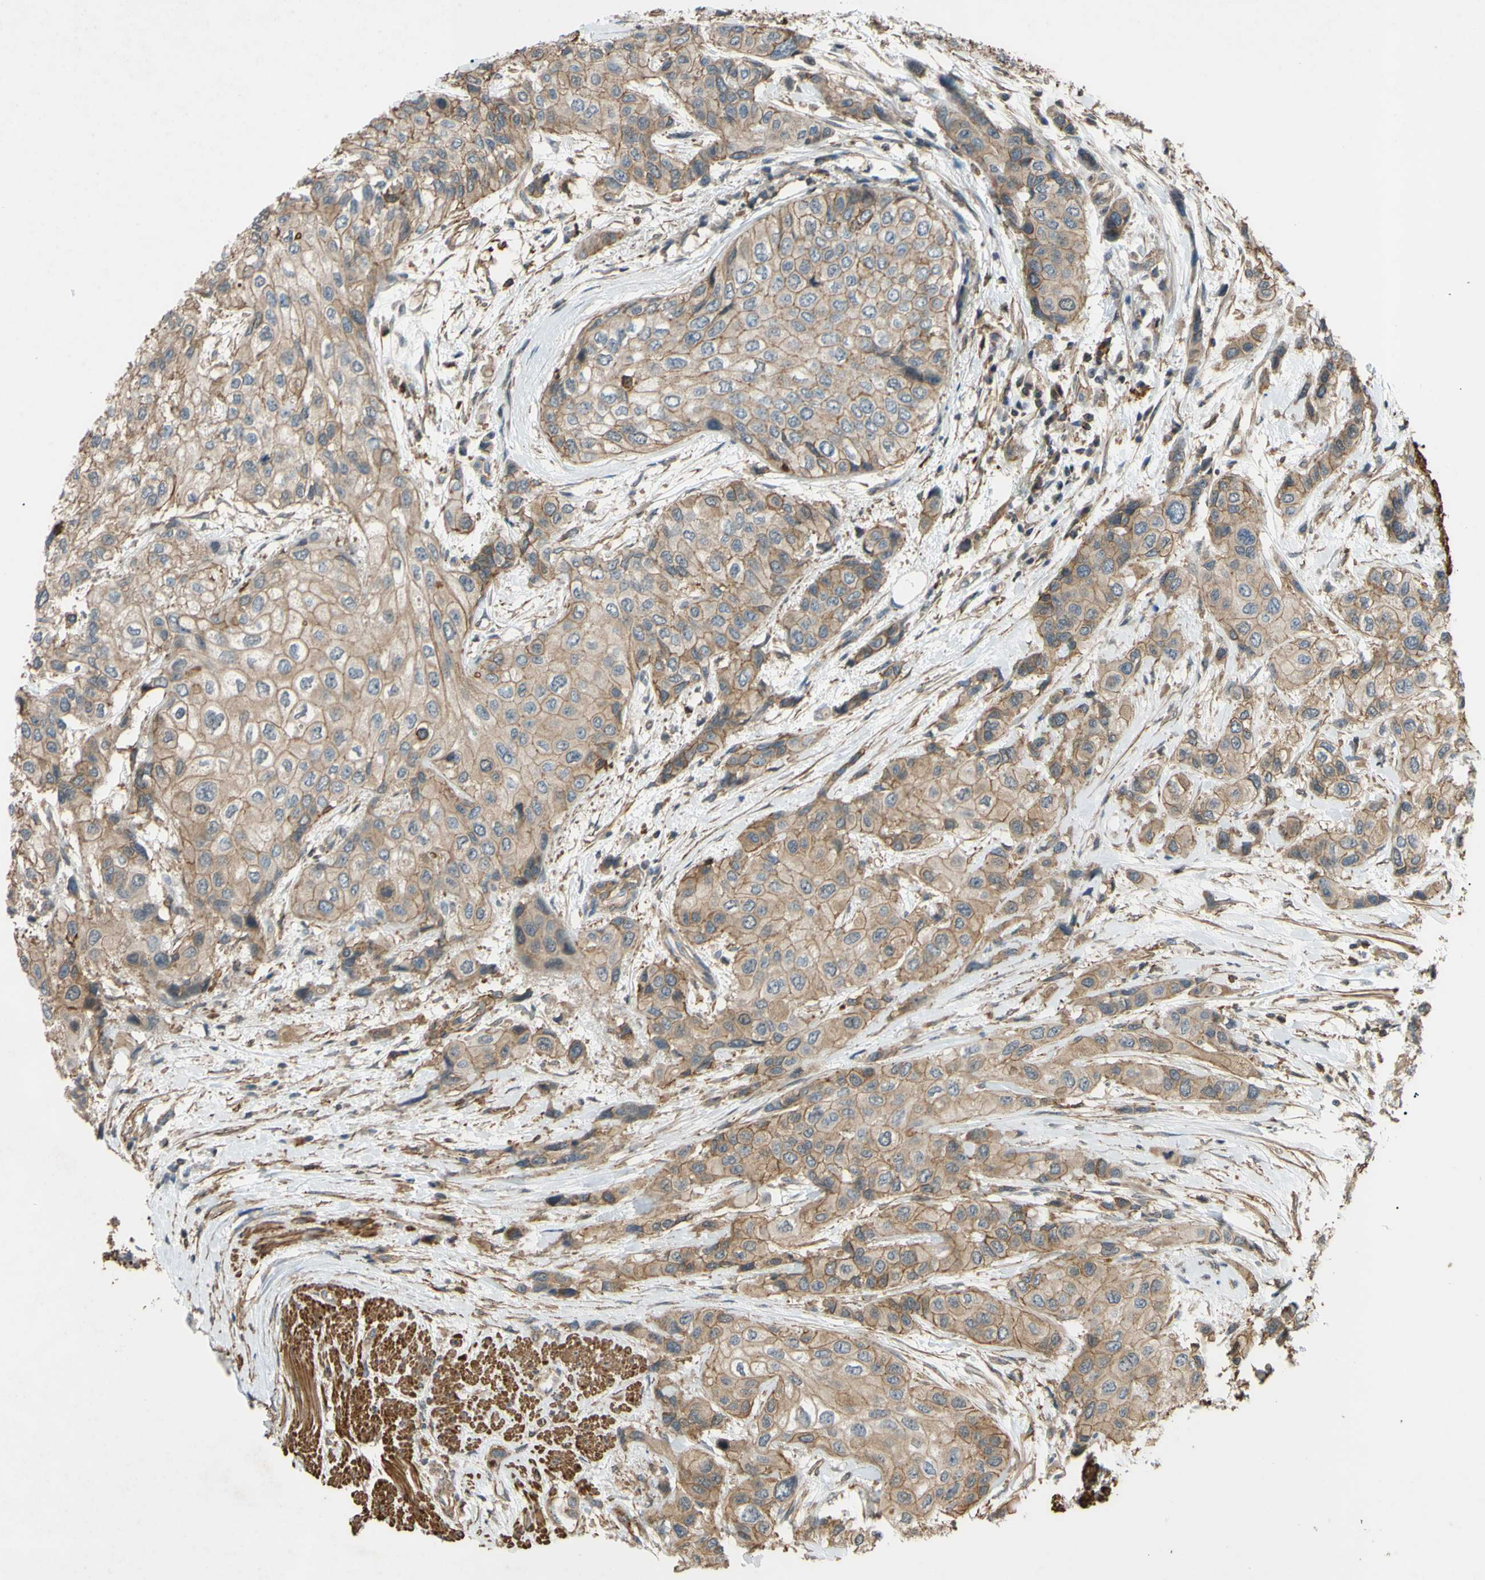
{"staining": {"intensity": "moderate", "quantity": "25%-75%", "location": "cytoplasmic/membranous"}, "tissue": "urothelial cancer", "cell_type": "Tumor cells", "image_type": "cancer", "snomed": [{"axis": "morphology", "description": "Urothelial carcinoma, High grade"}, {"axis": "topography", "description": "Urinary bladder"}], "caption": "About 25%-75% of tumor cells in human urothelial cancer demonstrate moderate cytoplasmic/membranous protein positivity as visualized by brown immunohistochemical staining.", "gene": "ADD3", "patient": {"sex": "female", "age": 56}}